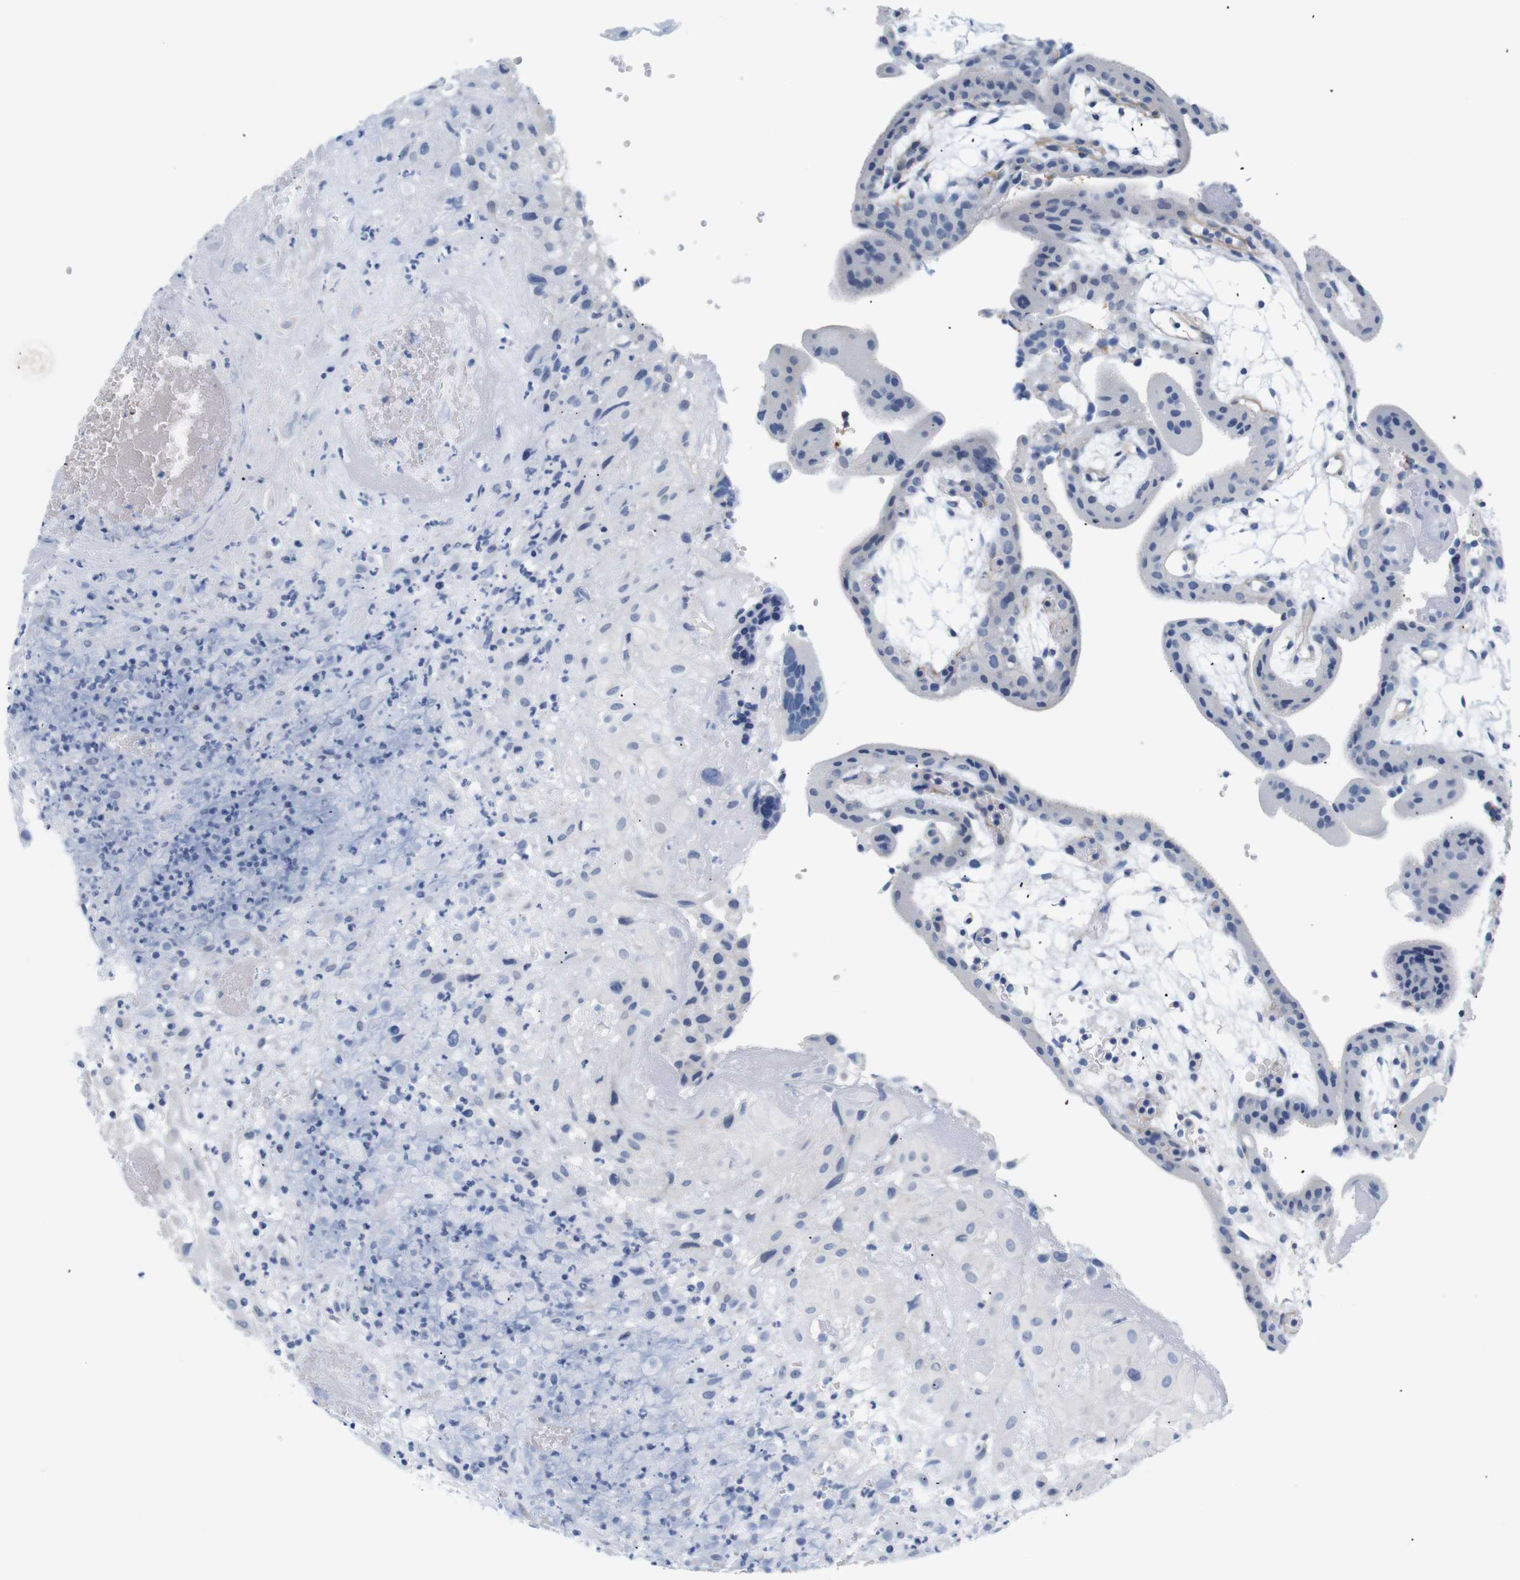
{"staining": {"intensity": "negative", "quantity": "none", "location": "none"}, "tissue": "placenta", "cell_type": "Decidual cells", "image_type": "normal", "snomed": [{"axis": "morphology", "description": "Normal tissue, NOS"}, {"axis": "topography", "description": "Placenta"}], "caption": "An IHC histopathology image of normal placenta is shown. There is no staining in decidual cells of placenta.", "gene": "STMN3", "patient": {"sex": "female", "age": 18}}